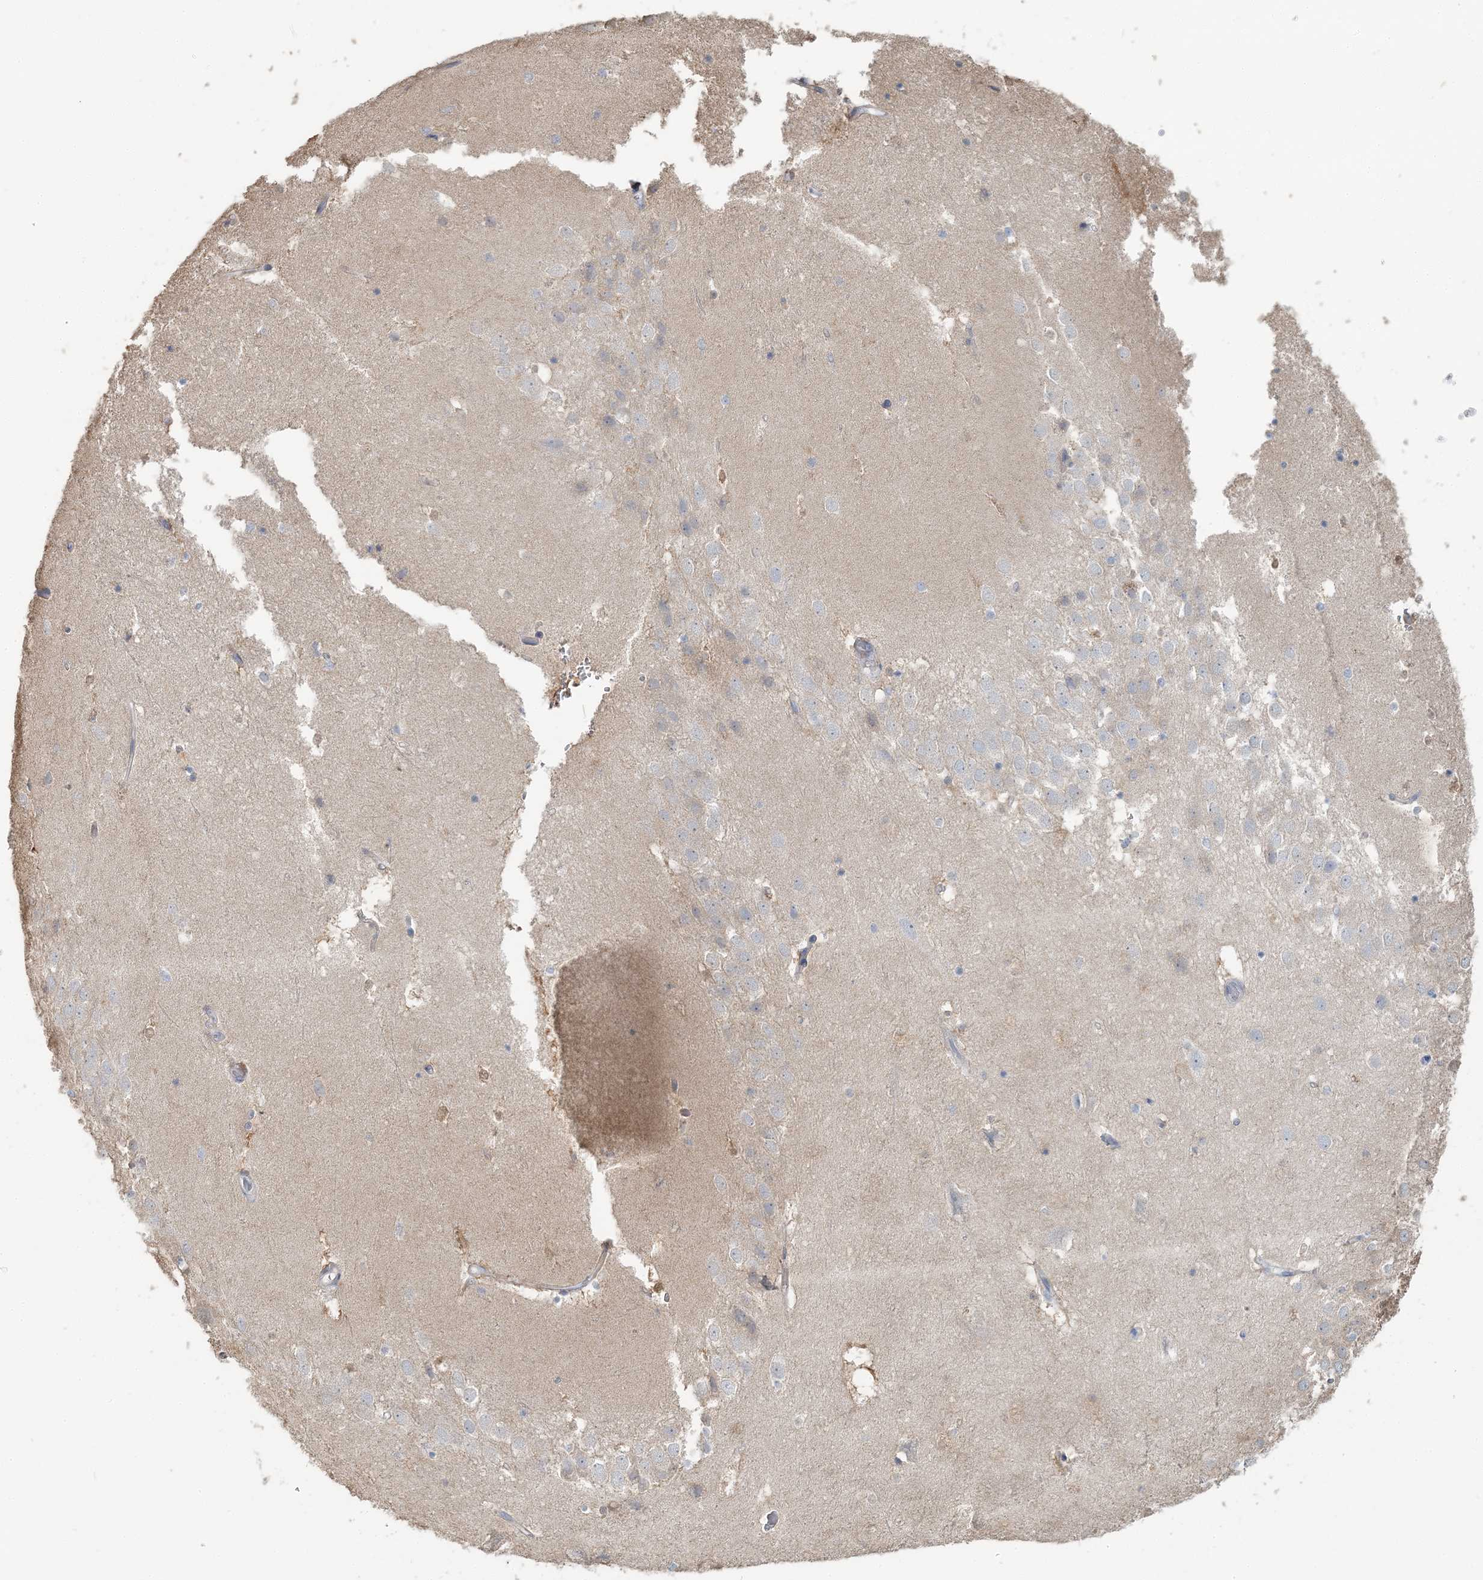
{"staining": {"intensity": "moderate", "quantity": "<25%", "location": "cytoplasmic/membranous,nuclear"}, "tissue": "hippocampus", "cell_type": "Glial cells", "image_type": "normal", "snomed": [{"axis": "morphology", "description": "Normal tissue, NOS"}, {"axis": "topography", "description": "Hippocampus"}], "caption": "Glial cells exhibit low levels of moderate cytoplasmic/membranous,nuclear positivity in approximately <25% of cells in benign hippocampus. (DAB (3,3'-diaminobenzidine) = brown stain, brightfield microscopy at high magnification).", "gene": "CMBL", "patient": {"sex": "female", "age": 52}}